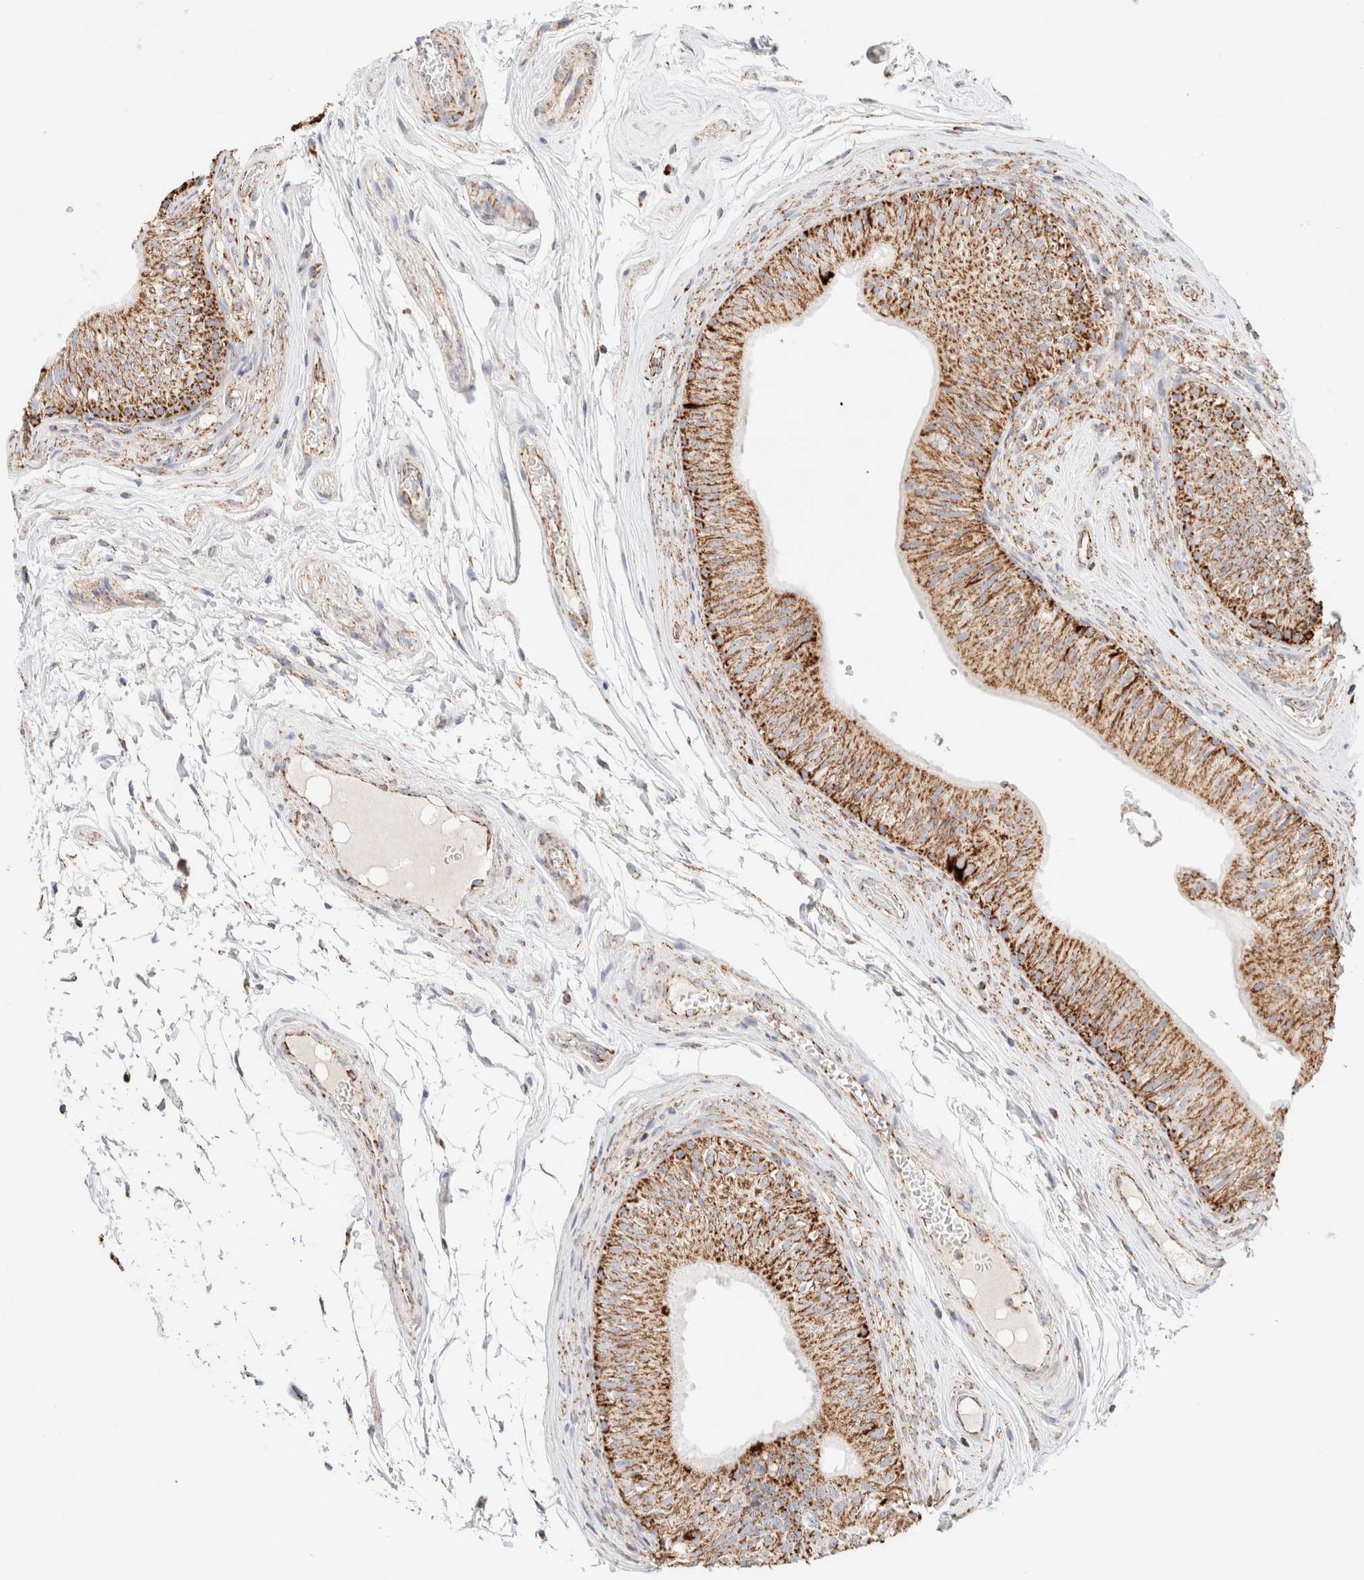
{"staining": {"intensity": "moderate", "quantity": ">75%", "location": "cytoplasmic/membranous"}, "tissue": "epididymis", "cell_type": "Glandular cells", "image_type": "normal", "snomed": [{"axis": "morphology", "description": "Normal tissue, NOS"}, {"axis": "topography", "description": "Epididymis"}], "caption": "Moderate cytoplasmic/membranous positivity is seen in about >75% of glandular cells in benign epididymis. (DAB (3,3'-diaminobenzidine) IHC with brightfield microscopy, high magnification).", "gene": "PHB2", "patient": {"sex": "male", "age": 36}}